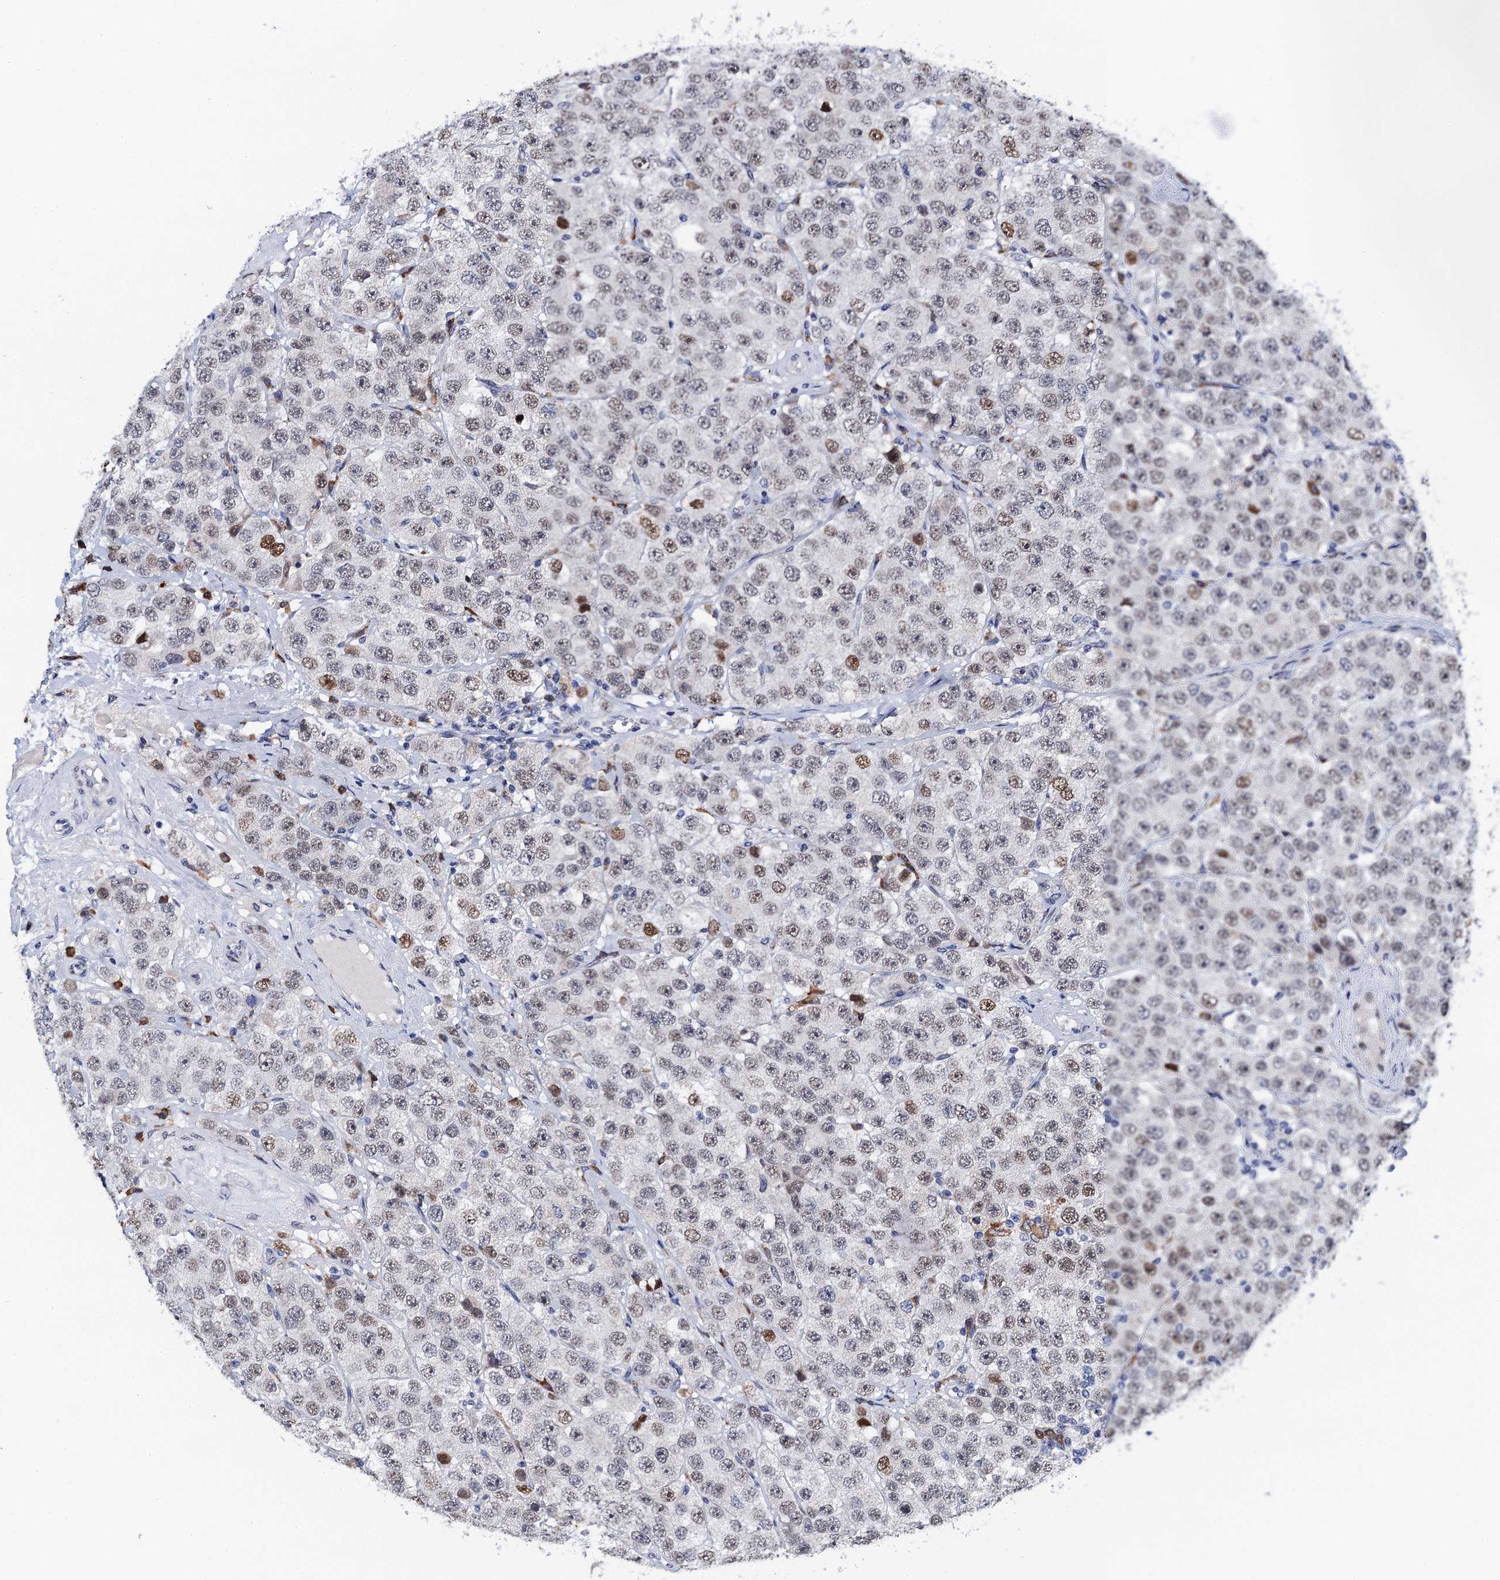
{"staining": {"intensity": "moderate", "quantity": "<25%", "location": "nuclear"}, "tissue": "testis cancer", "cell_type": "Tumor cells", "image_type": "cancer", "snomed": [{"axis": "morphology", "description": "Seminoma, NOS"}, {"axis": "topography", "description": "Testis"}], "caption": "There is low levels of moderate nuclear positivity in tumor cells of testis seminoma, as demonstrated by immunohistochemical staining (brown color).", "gene": "SLC7A10", "patient": {"sex": "male", "age": 28}}